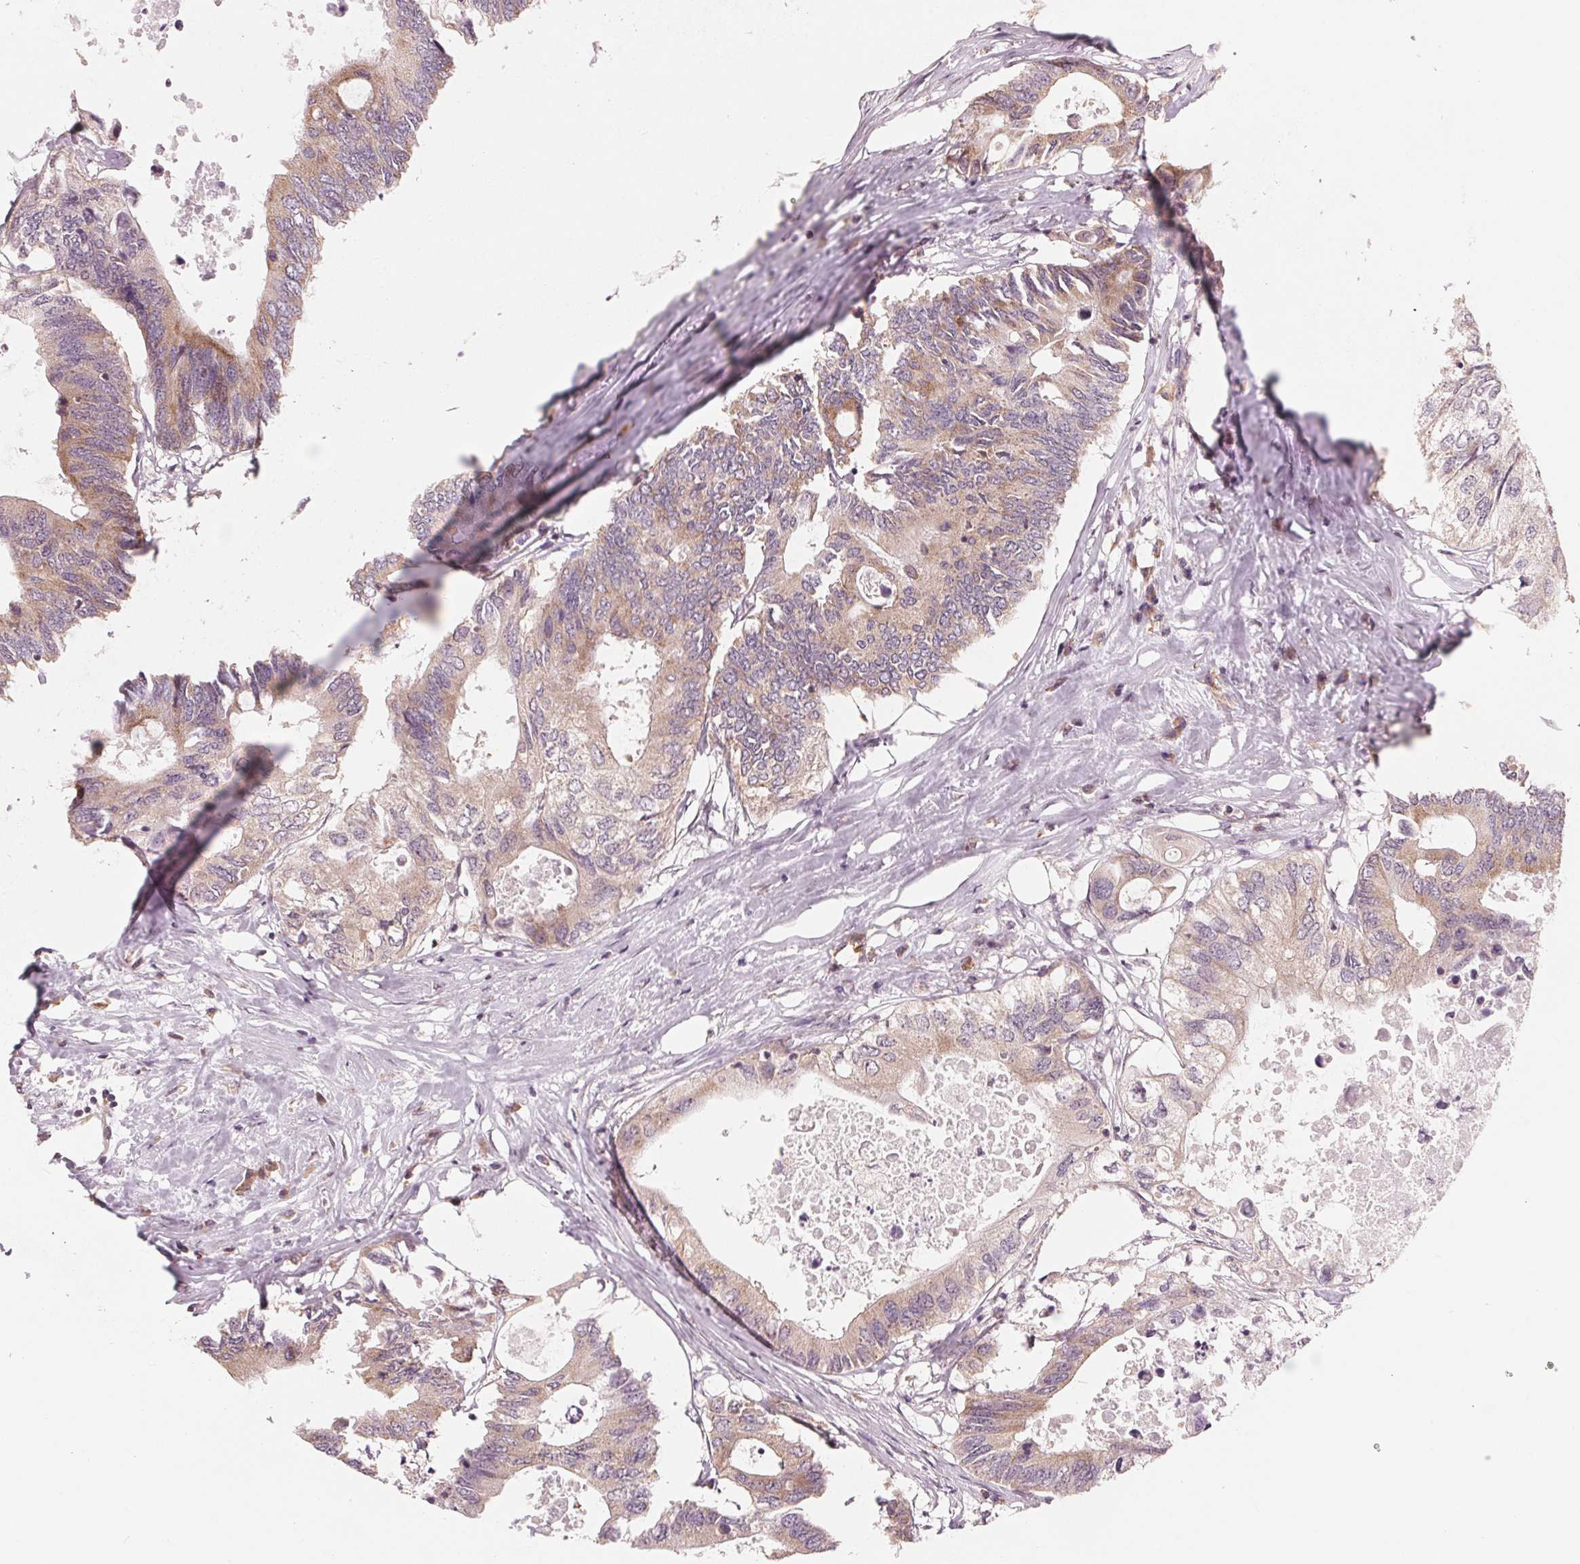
{"staining": {"intensity": "moderate", "quantity": ">75%", "location": "cytoplasmic/membranous"}, "tissue": "colorectal cancer", "cell_type": "Tumor cells", "image_type": "cancer", "snomed": [{"axis": "morphology", "description": "Adenocarcinoma, NOS"}, {"axis": "topography", "description": "Colon"}], "caption": "Human colorectal adenocarcinoma stained with a protein marker demonstrates moderate staining in tumor cells.", "gene": "GIGYF2", "patient": {"sex": "male", "age": 71}}